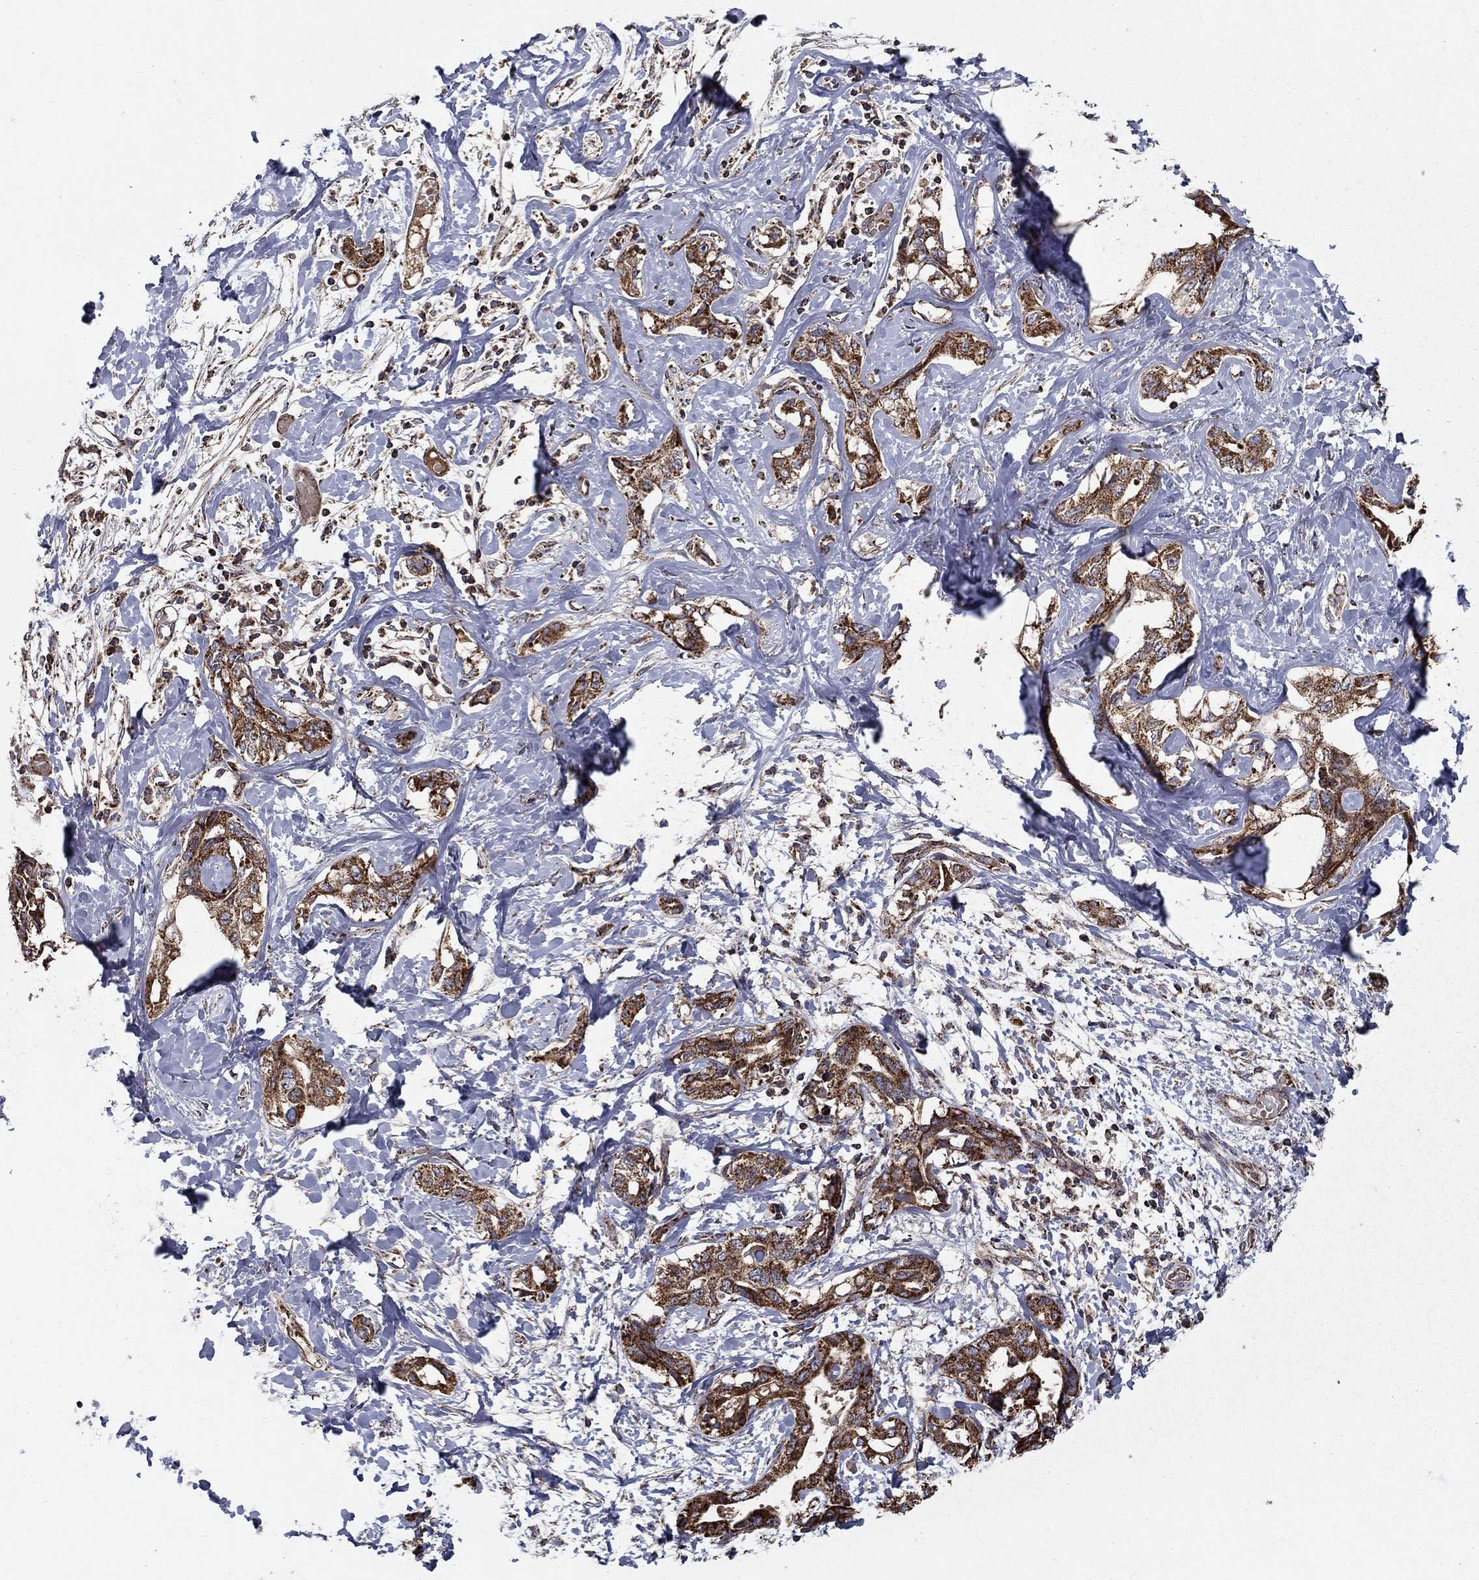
{"staining": {"intensity": "strong", "quantity": ">75%", "location": "cytoplasmic/membranous"}, "tissue": "liver cancer", "cell_type": "Tumor cells", "image_type": "cancer", "snomed": [{"axis": "morphology", "description": "Cholangiocarcinoma"}, {"axis": "topography", "description": "Liver"}], "caption": "A micrograph of human liver cancer (cholangiocarcinoma) stained for a protein exhibits strong cytoplasmic/membranous brown staining in tumor cells.", "gene": "NDUFS8", "patient": {"sex": "male", "age": 59}}